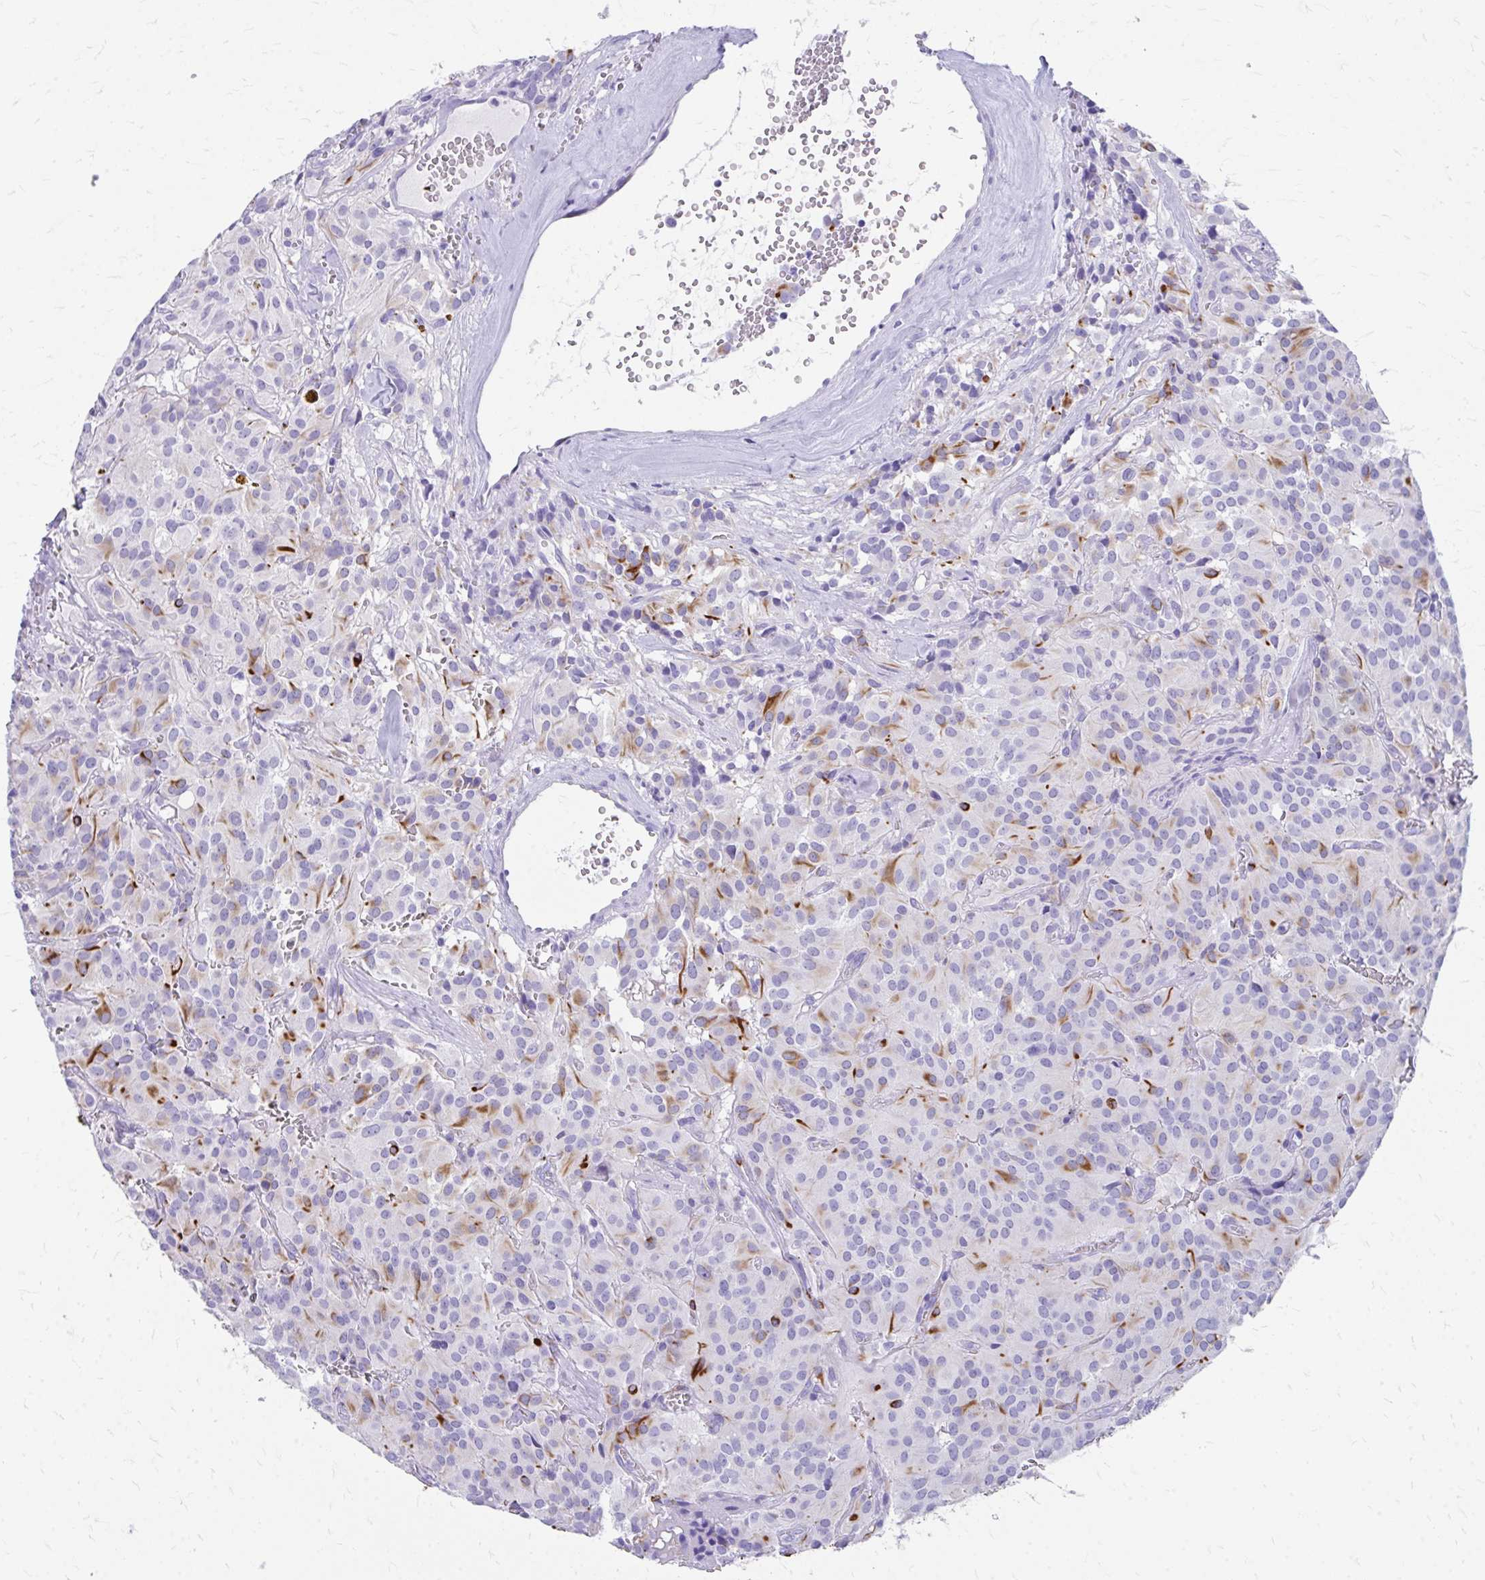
{"staining": {"intensity": "moderate", "quantity": "<25%", "location": "cytoplasmic/membranous"}, "tissue": "glioma", "cell_type": "Tumor cells", "image_type": "cancer", "snomed": [{"axis": "morphology", "description": "Glioma, malignant, Low grade"}, {"axis": "topography", "description": "Brain"}], "caption": "Glioma tissue reveals moderate cytoplasmic/membranous staining in about <25% of tumor cells (DAB IHC with brightfield microscopy, high magnification).", "gene": "ZNF699", "patient": {"sex": "male", "age": 42}}